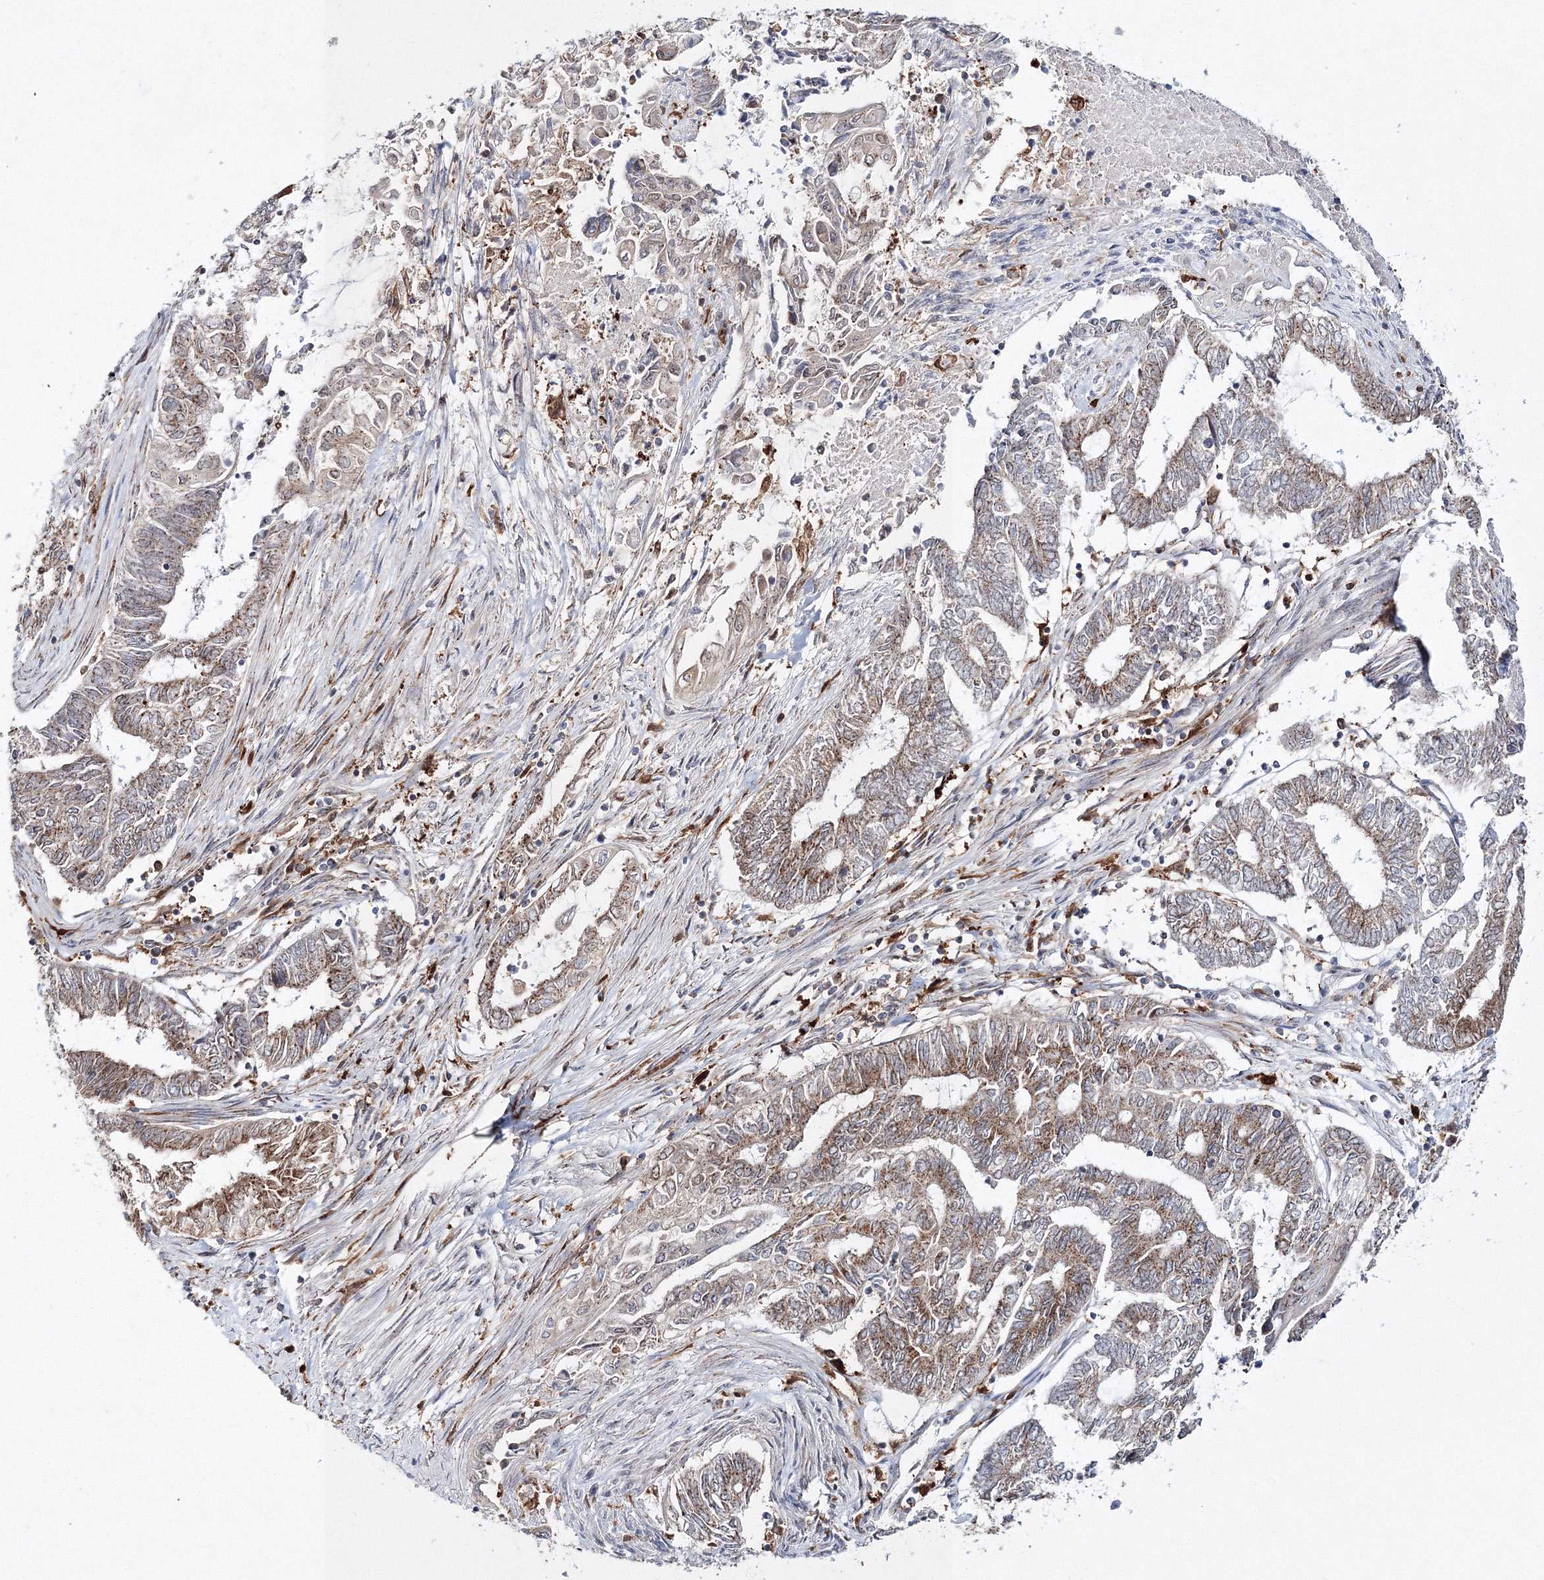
{"staining": {"intensity": "moderate", "quantity": "25%-75%", "location": "cytoplasmic/membranous"}, "tissue": "endometrial cancer", "cell_type": "Tumor cells", "image_type": "cancer", "snomed": [{"axis": "morphology", "description": "Adenocarcinoma, NOS"}, {"axis": "topography", "description": "Uterus"}, {"axis": "topography", "description": "Endometrium"}], "caption": "A brown stain labels moderate cytoplasmic/membranous staining of a protein in human endometrial adenocarcinoma tumor cells.", "gene": "ARCN1", "patient": {"sex": "female", "age": 70}}